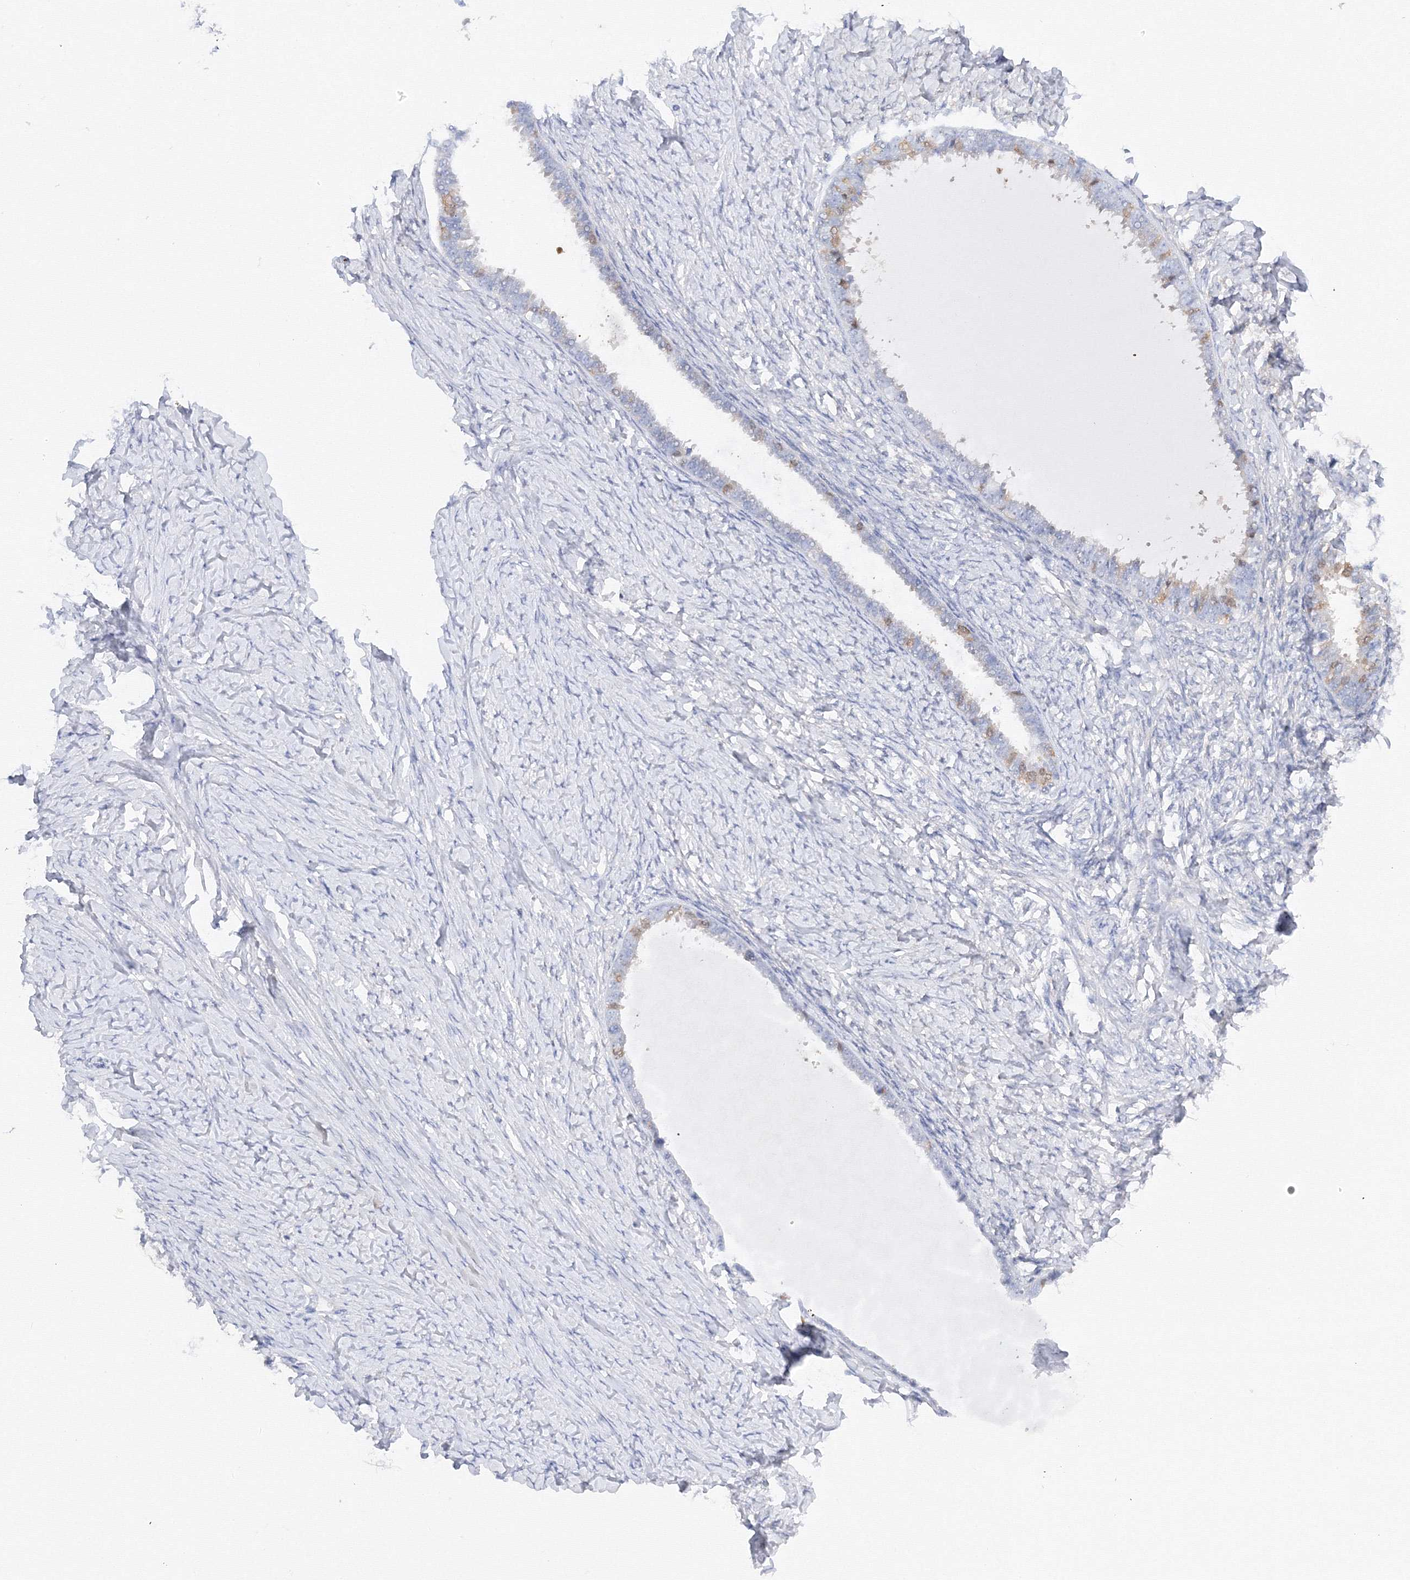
{"staining": {"intensity": "weak", "quantity": "<25%", "location": "cytoplasmic/membranous"}, "tissue": "ovarian cancer", "cell_type": "Tumor cells", "image_type": "cancer", "snomed": [{"axis": "morphology", "description": "Cystadenocarcinoma, serous, NOS"}, {"axis": "topography", "description": "Ovary"}], "caption": "The photomicrograph exhibits no staining of tumor cells in ovarian cancer. (DAB (3,3'-diaminobenzidine) IHC with hematoxylin counter stain).", "gene": "DIS3L2", "patient": {"sex": "female", "age": 79}}